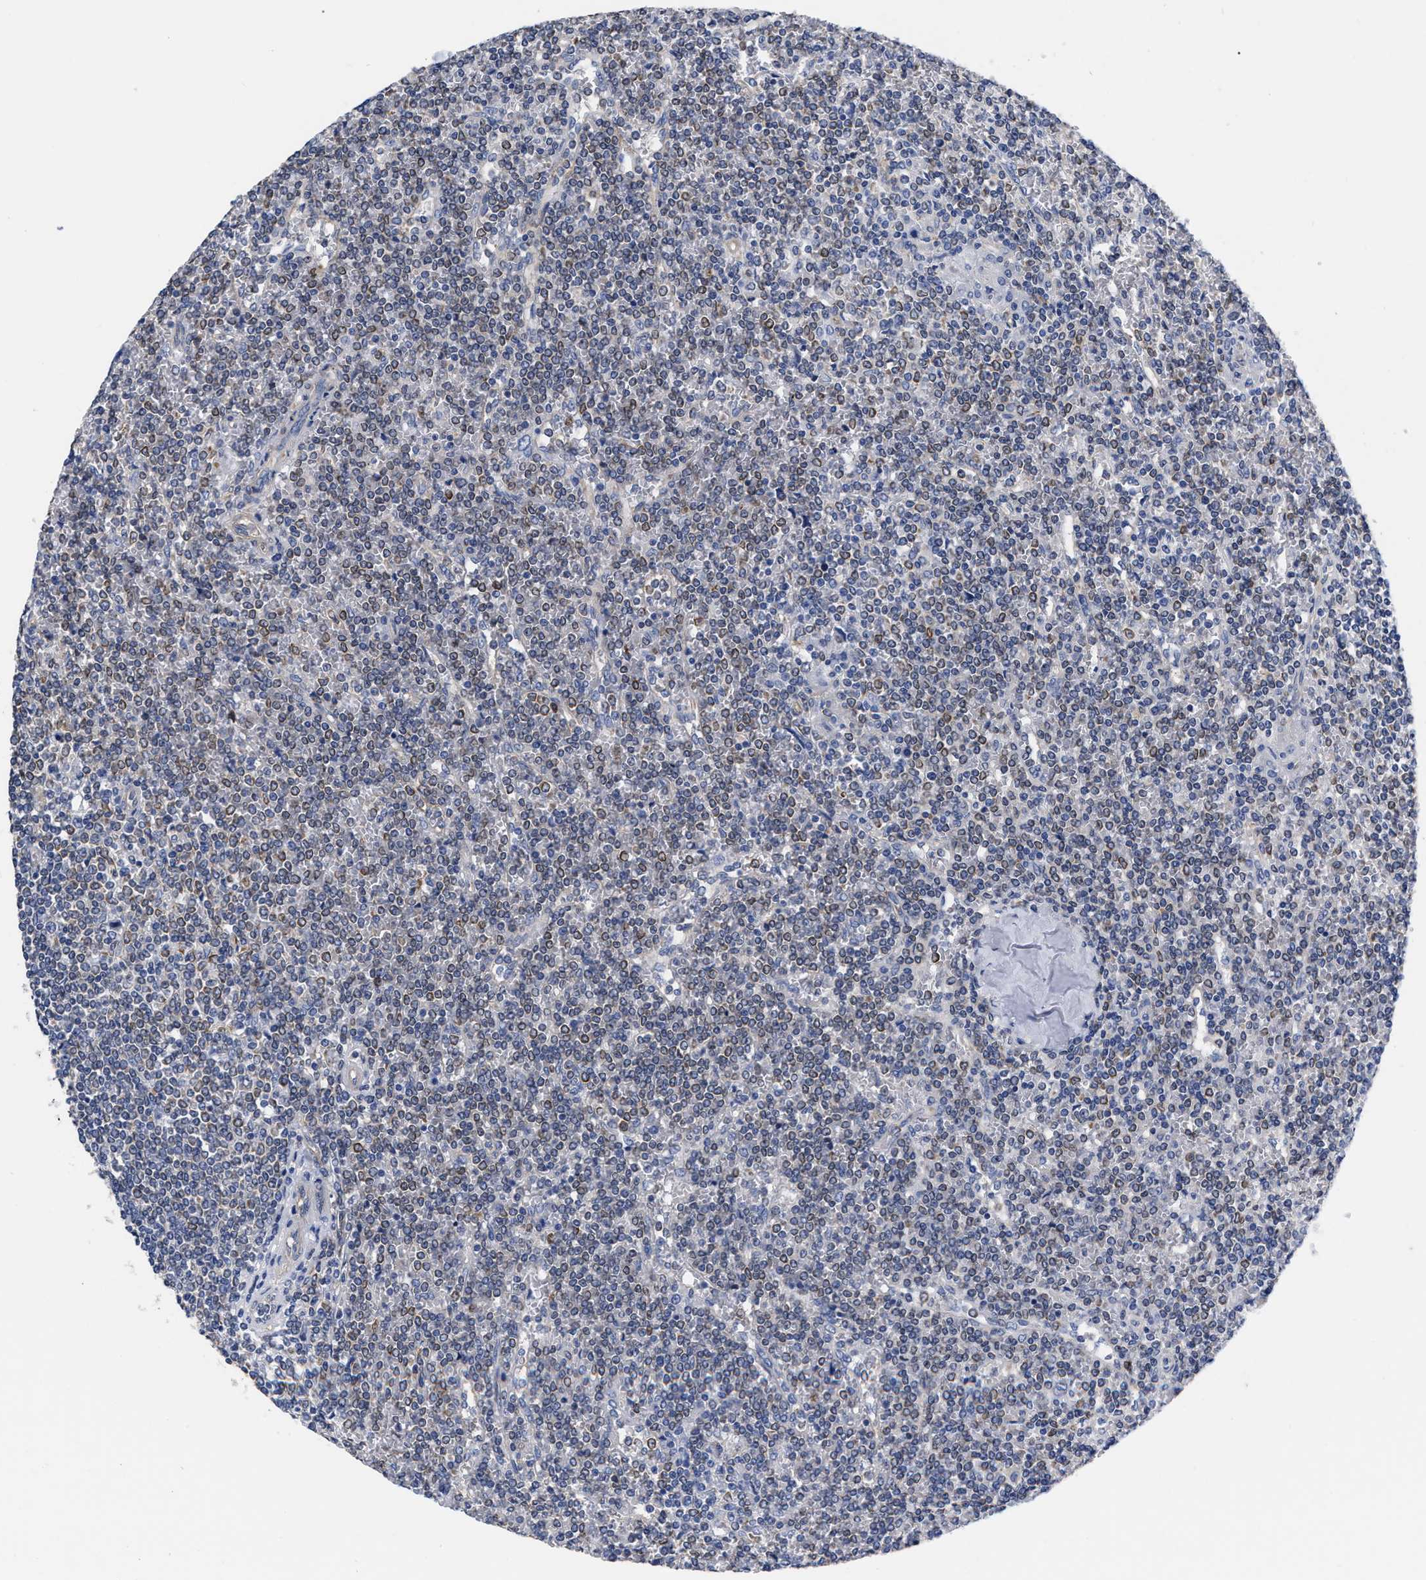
{"staining": {"intensity": "moderate", "quantity": "<25%", "location": "cytoplasmic/membranous"}, "tissue": "lymphoma", "cell_type": "Tumor cells", "image_type": "cancer", "snomed": [{"axis": "morphology", "description": "Malignant lymphoma, non-Hodgkin's type, Low grade"}, {"axis": "topography", "description": "Spleen"}], "caption": "Protein expression analysis of human lymphoma reveals moderate cytoplasmic/membranous staining in approximately <25% of tumor cells.", "gene": "IRAG2", "patient": {"sex": "female", "age": 19}}